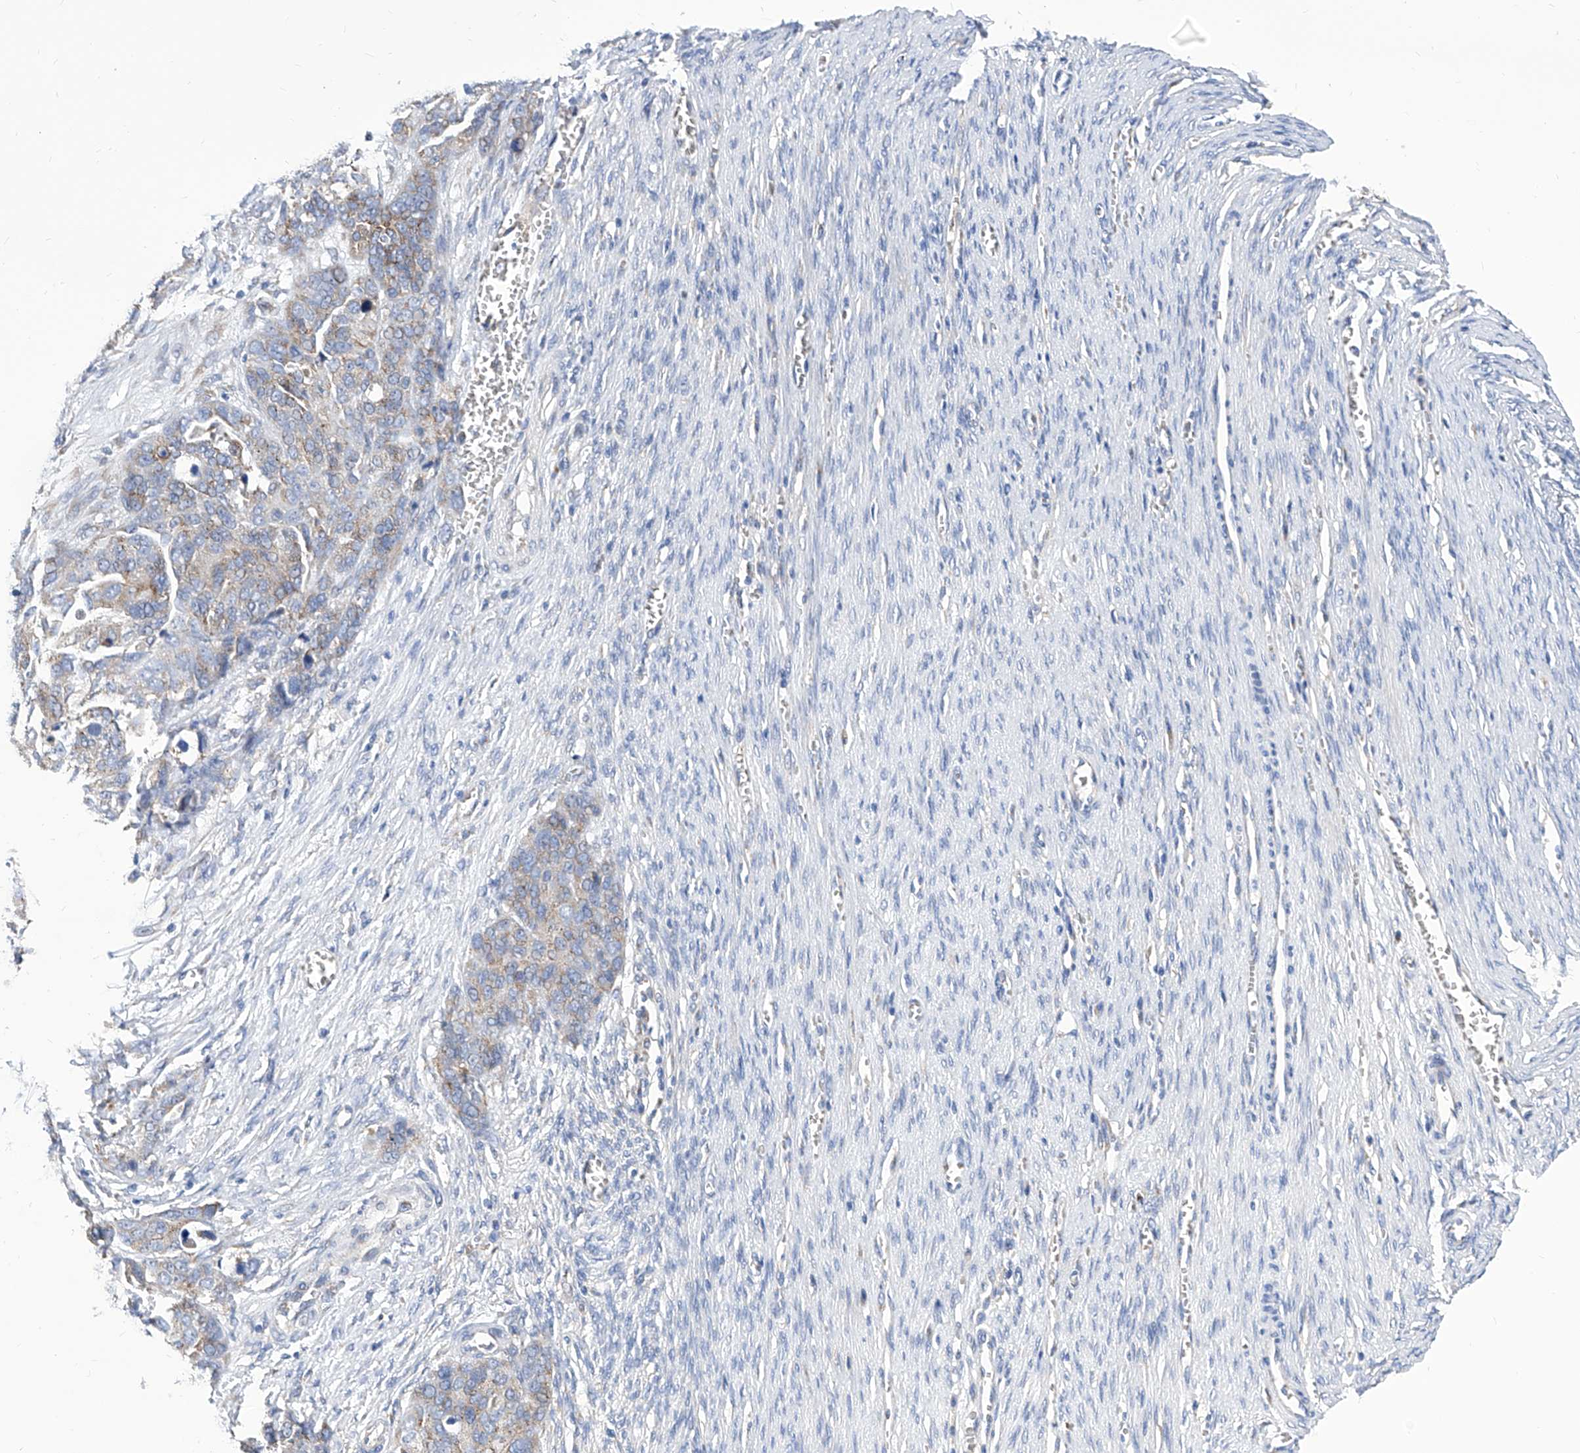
{"staining": {"intensity": "moderate", "quantity": "<25%", "location": "cytoplasmic/membranous"}, "tissue": "ovarian cancer", "cell_type": "Tumor cells", "image_type": "cancer", "snomed": [{"axis": "morphology", "description": "Cystadenocarcinoma, serous, NOS"}, {"axis": "topography", "description": "Ovary"}], "caption": "This photomicrograph exhibits immunohistochemistry (IHC) staining of human ovarian cancer, with low moderate cytoplasmic/membranous positivity in approximately <25% of tumor cells.", "gene": "TJAP1", "patient": {"sex": "female", "age": 44}}